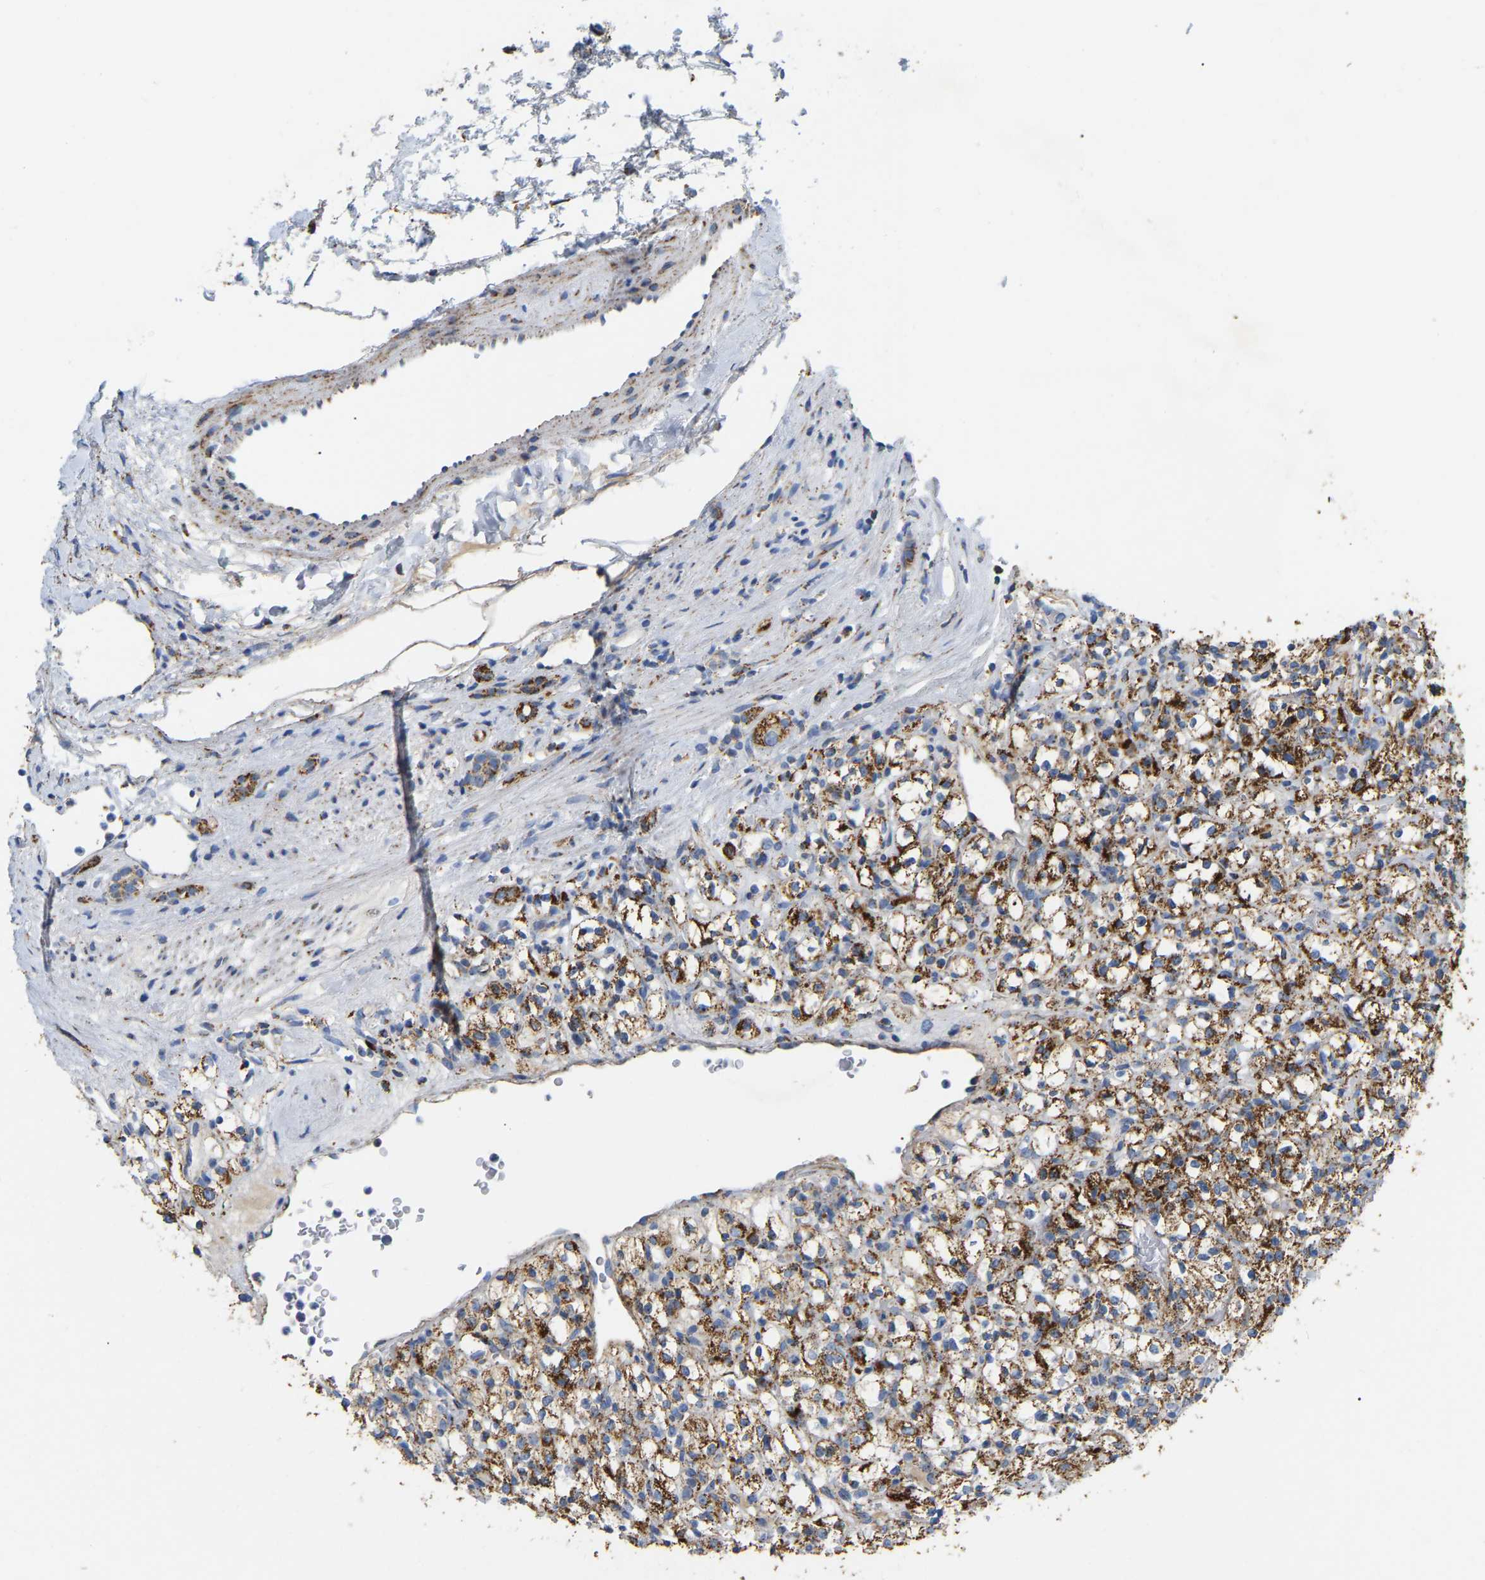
{"staining": {"intensity": "moderate", "quantity": ">75%", "location": "cytoplasmic/membranous"}, "tissue": "renal cancer", "cell_type": "Tumor cells", "image_type": "cancer", "snomed": [{"axis": "morphology", "description": "Normal tissue, NOS"}, {"axis": "morphology", "description": "Adenocarcinoma, NOS"}, {"axis": "topography", "description": "Kidney"}], "caption": "Brown immunohistochemical staining in adenocarcinoma (renal) shows moderate cytoplasmic/membranous positivity in about >75% of tumor cells.", "gene": "HIBADH", "patient": {"sex": "female", "age": 72}}